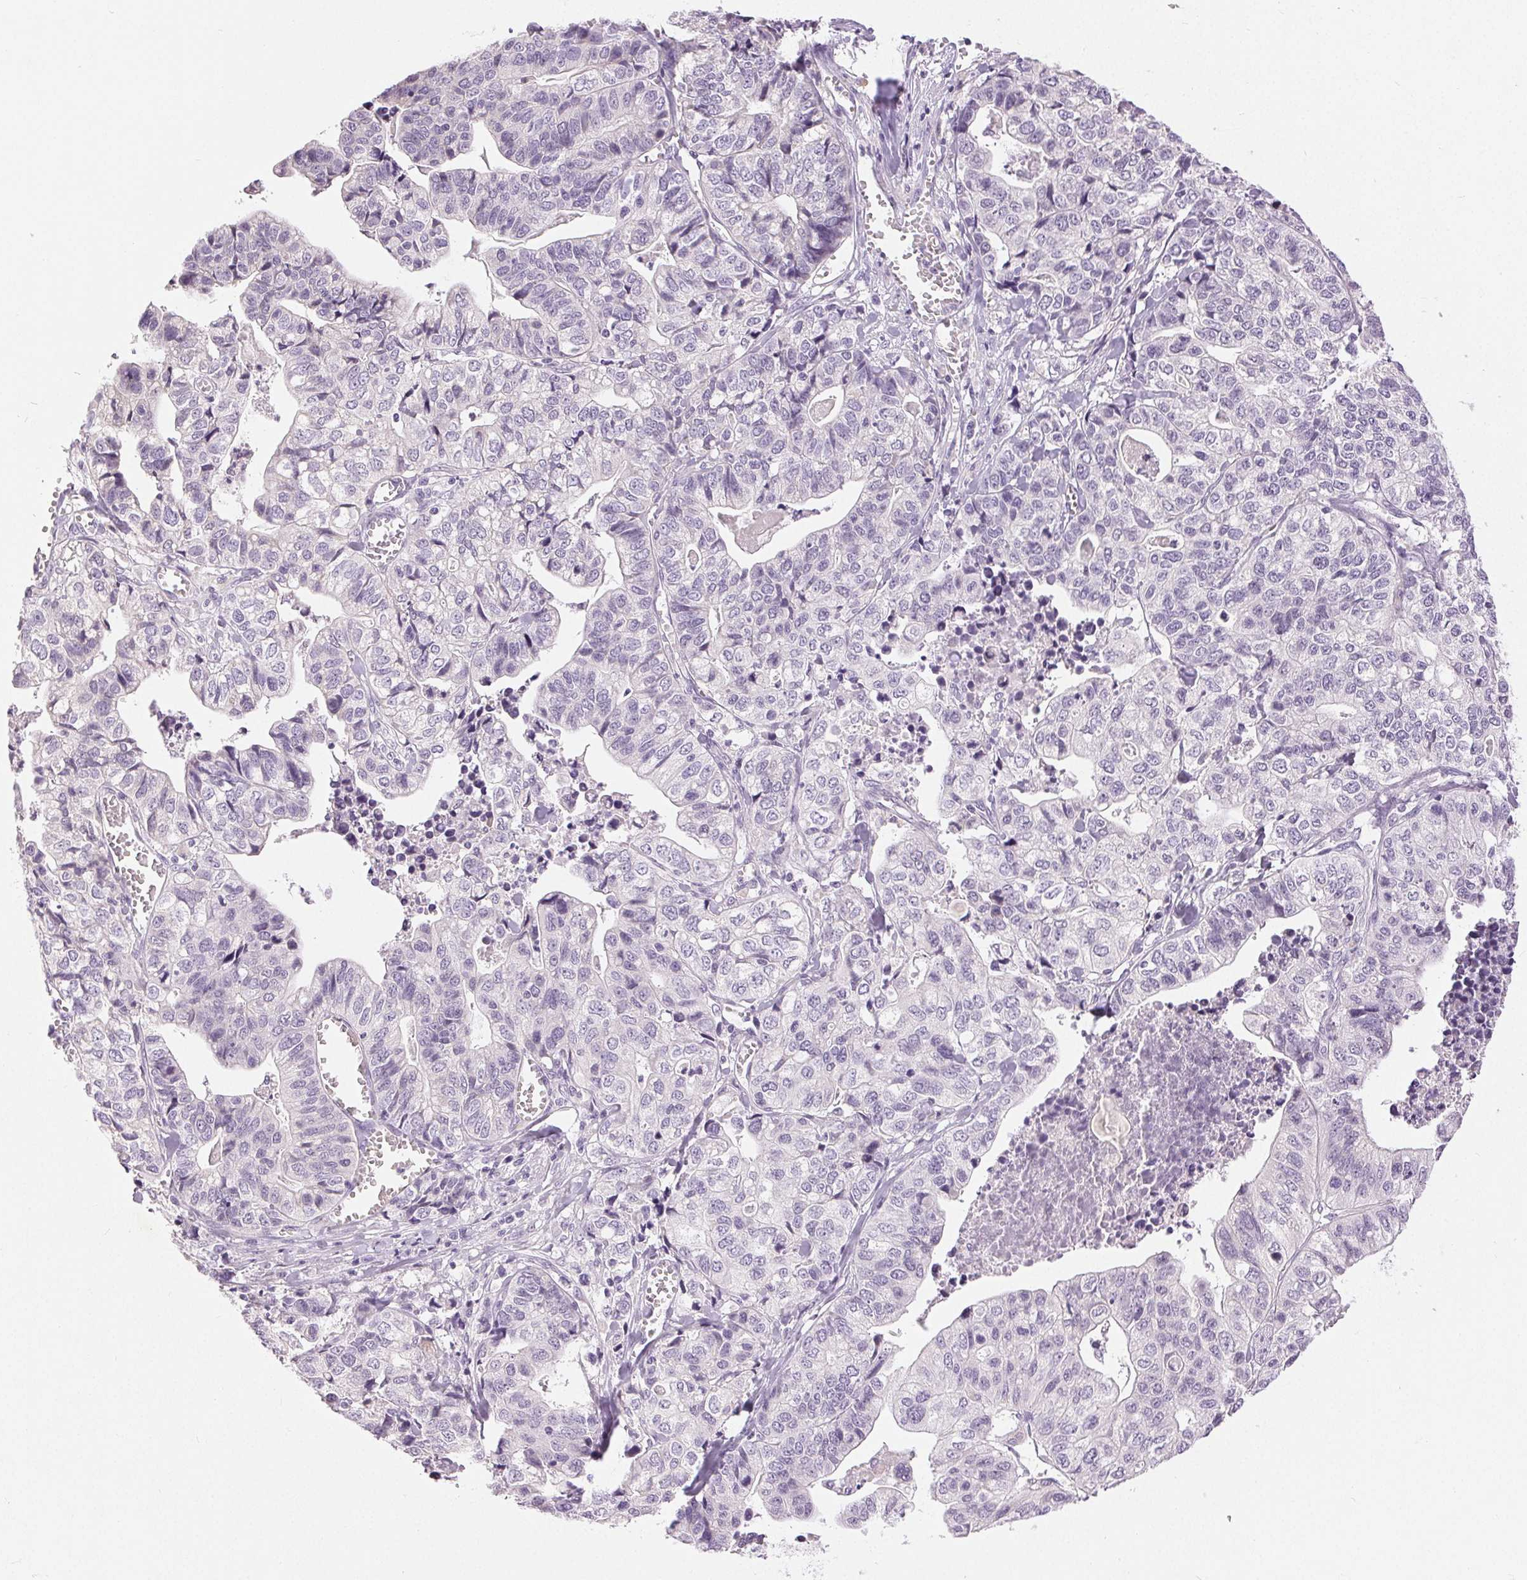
{"staining": {"intensity": "negative", "quantity": "none", "location": "none"}, "tissue": "stomach cancer", "cell_type": "Tumor cells", "image_type": "cancer", "snomed": [{"axis": "morphology", "description": "Adenocarcinoma, NOS"}, {"axis": "topography", "description": "Stomach, upper"}], "caption": "Protein analysis of stomach cancer (adenocarcinoma) demonstrates no significant positivity in tumor cells.", "gene": "DSG3", "patient": {"sex": "female", "age": 67}}